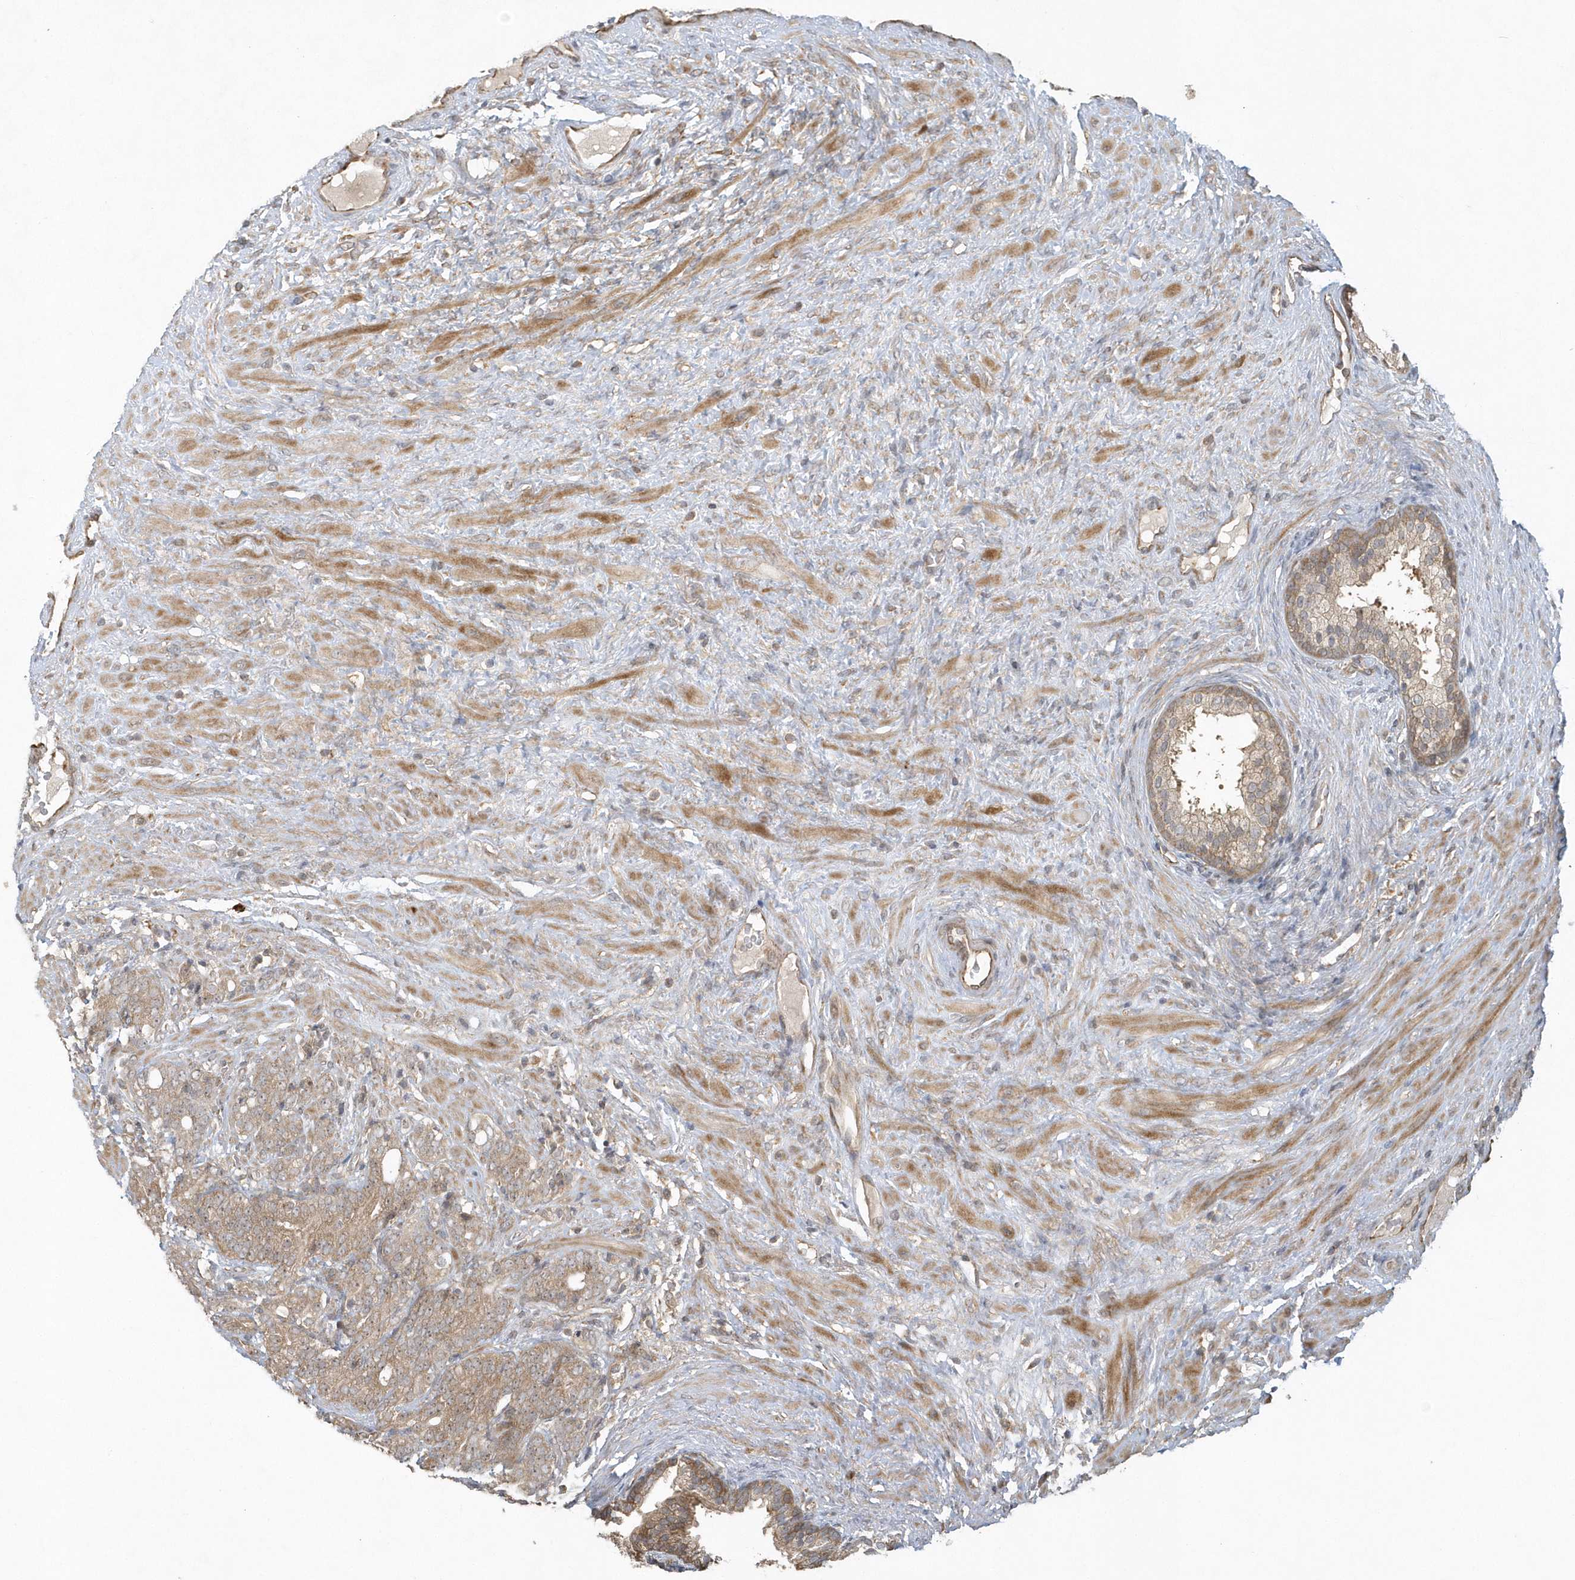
{"staining": {"intensity": "weak", "quantity": ">75%", "location": "cytoplasmic/membranous"}, "tissue": "prostate cancer", "cell_type": "Tumor cells", "image_type": "cancer", "snomed": [{"axis": "morphology", "description": "Adenocarcinoma, High grade"}, {"axis": "topography", "description": "Prostate"}], "caption": "Immunohistochemical staining of prostate adenocarcinoma (high-grade) displays weak cytoplasmic/membranous protein positivity in approximately >75% of tumor cells.", "gene": "THG1L", "patient": {"sex": "male", "age": 57}}